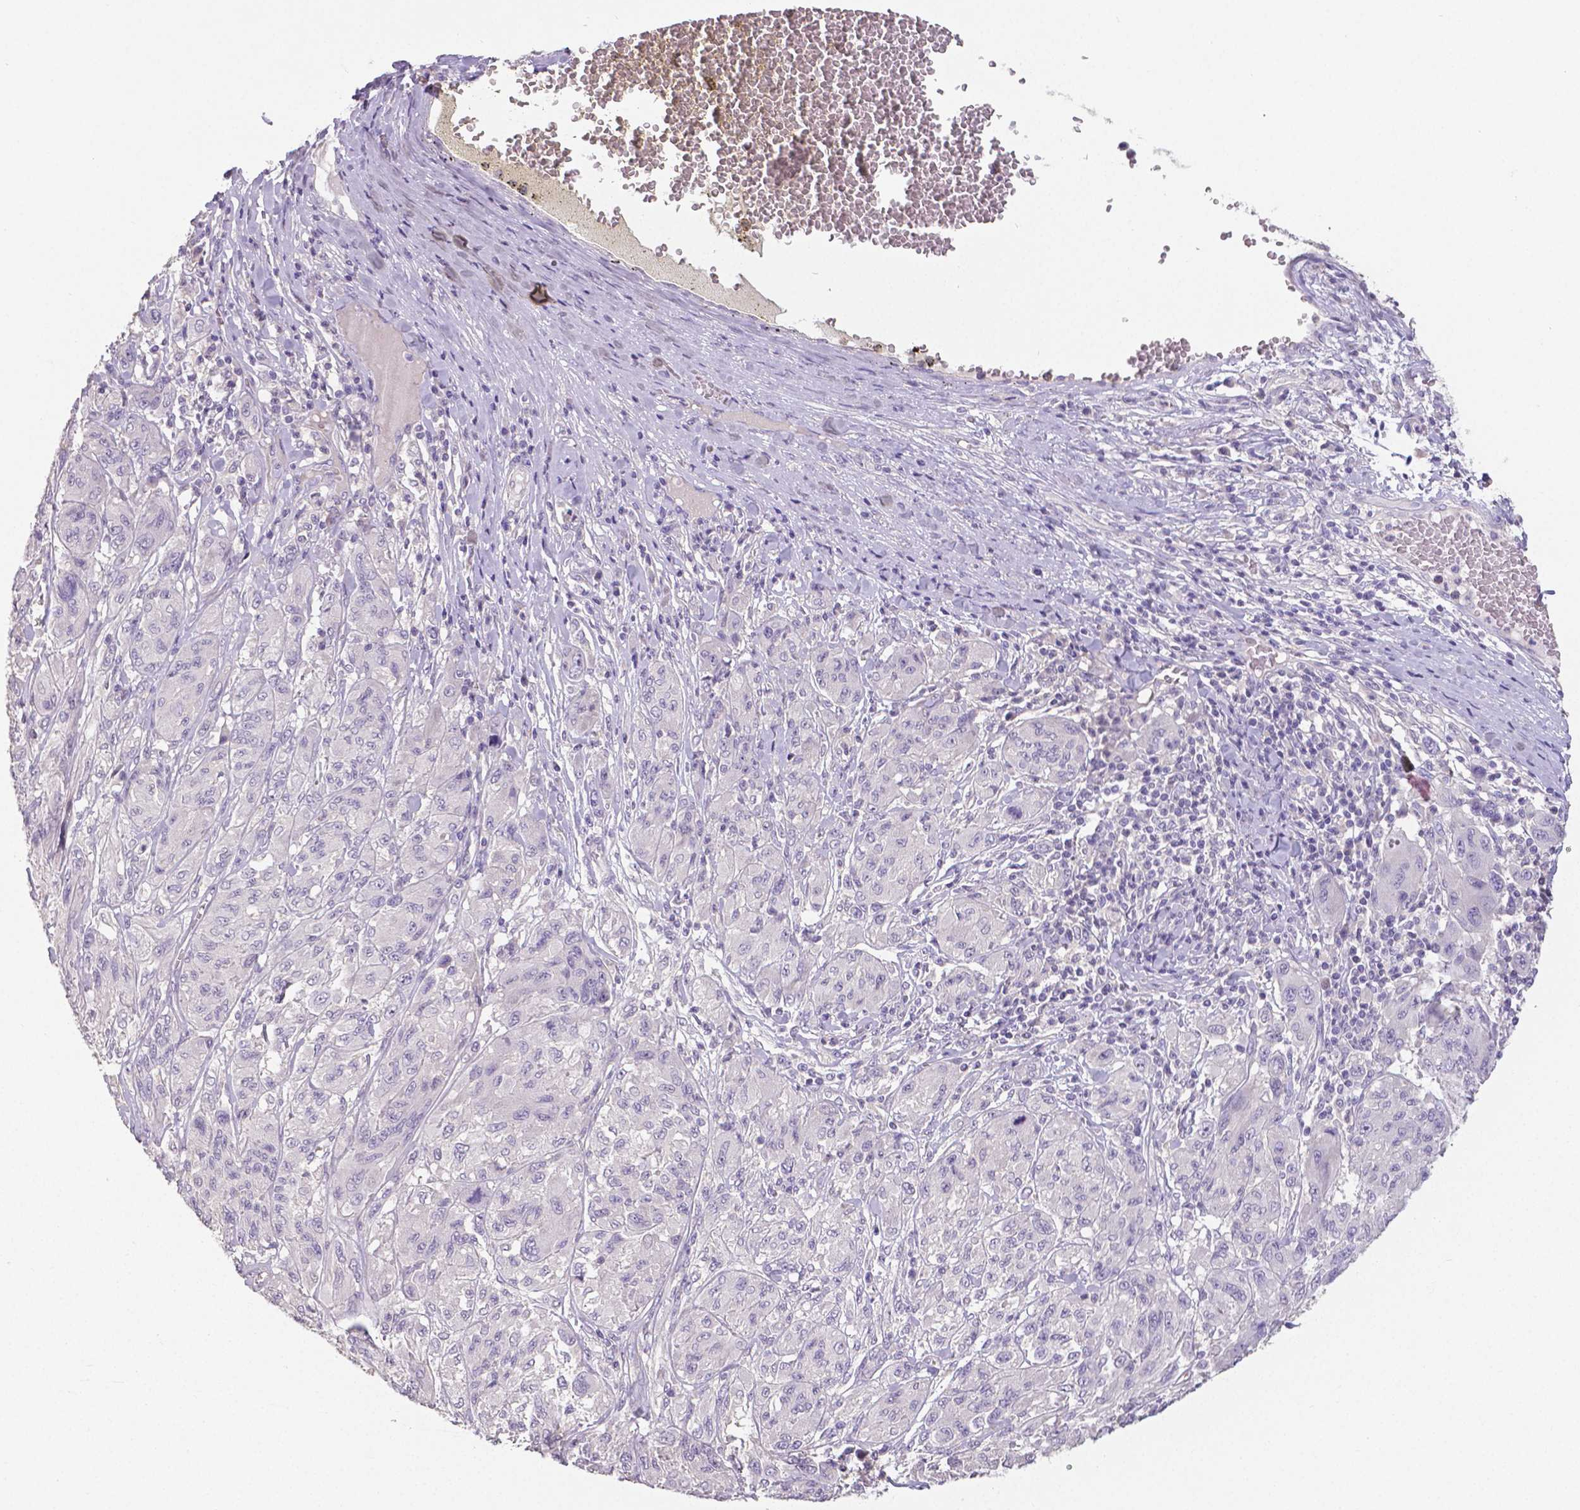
{"staining": {"intensity": "negative", "quantity": "none", "location": "none"}, "tissue": "melanoma", "cell_type": "Tumor cells", "image_type": "cancer", "snomed": [{"axis": "morphology", "description": "Malignant melanoma, NOS"}, {"axis": "topography", "description": "Skin"}], "caption": "Immunohistochemical staining of human melanoma reveals no significant expression in tumor cells.", "gene": "CRMP1", "patient": {"sex": "female", "age": 91}}